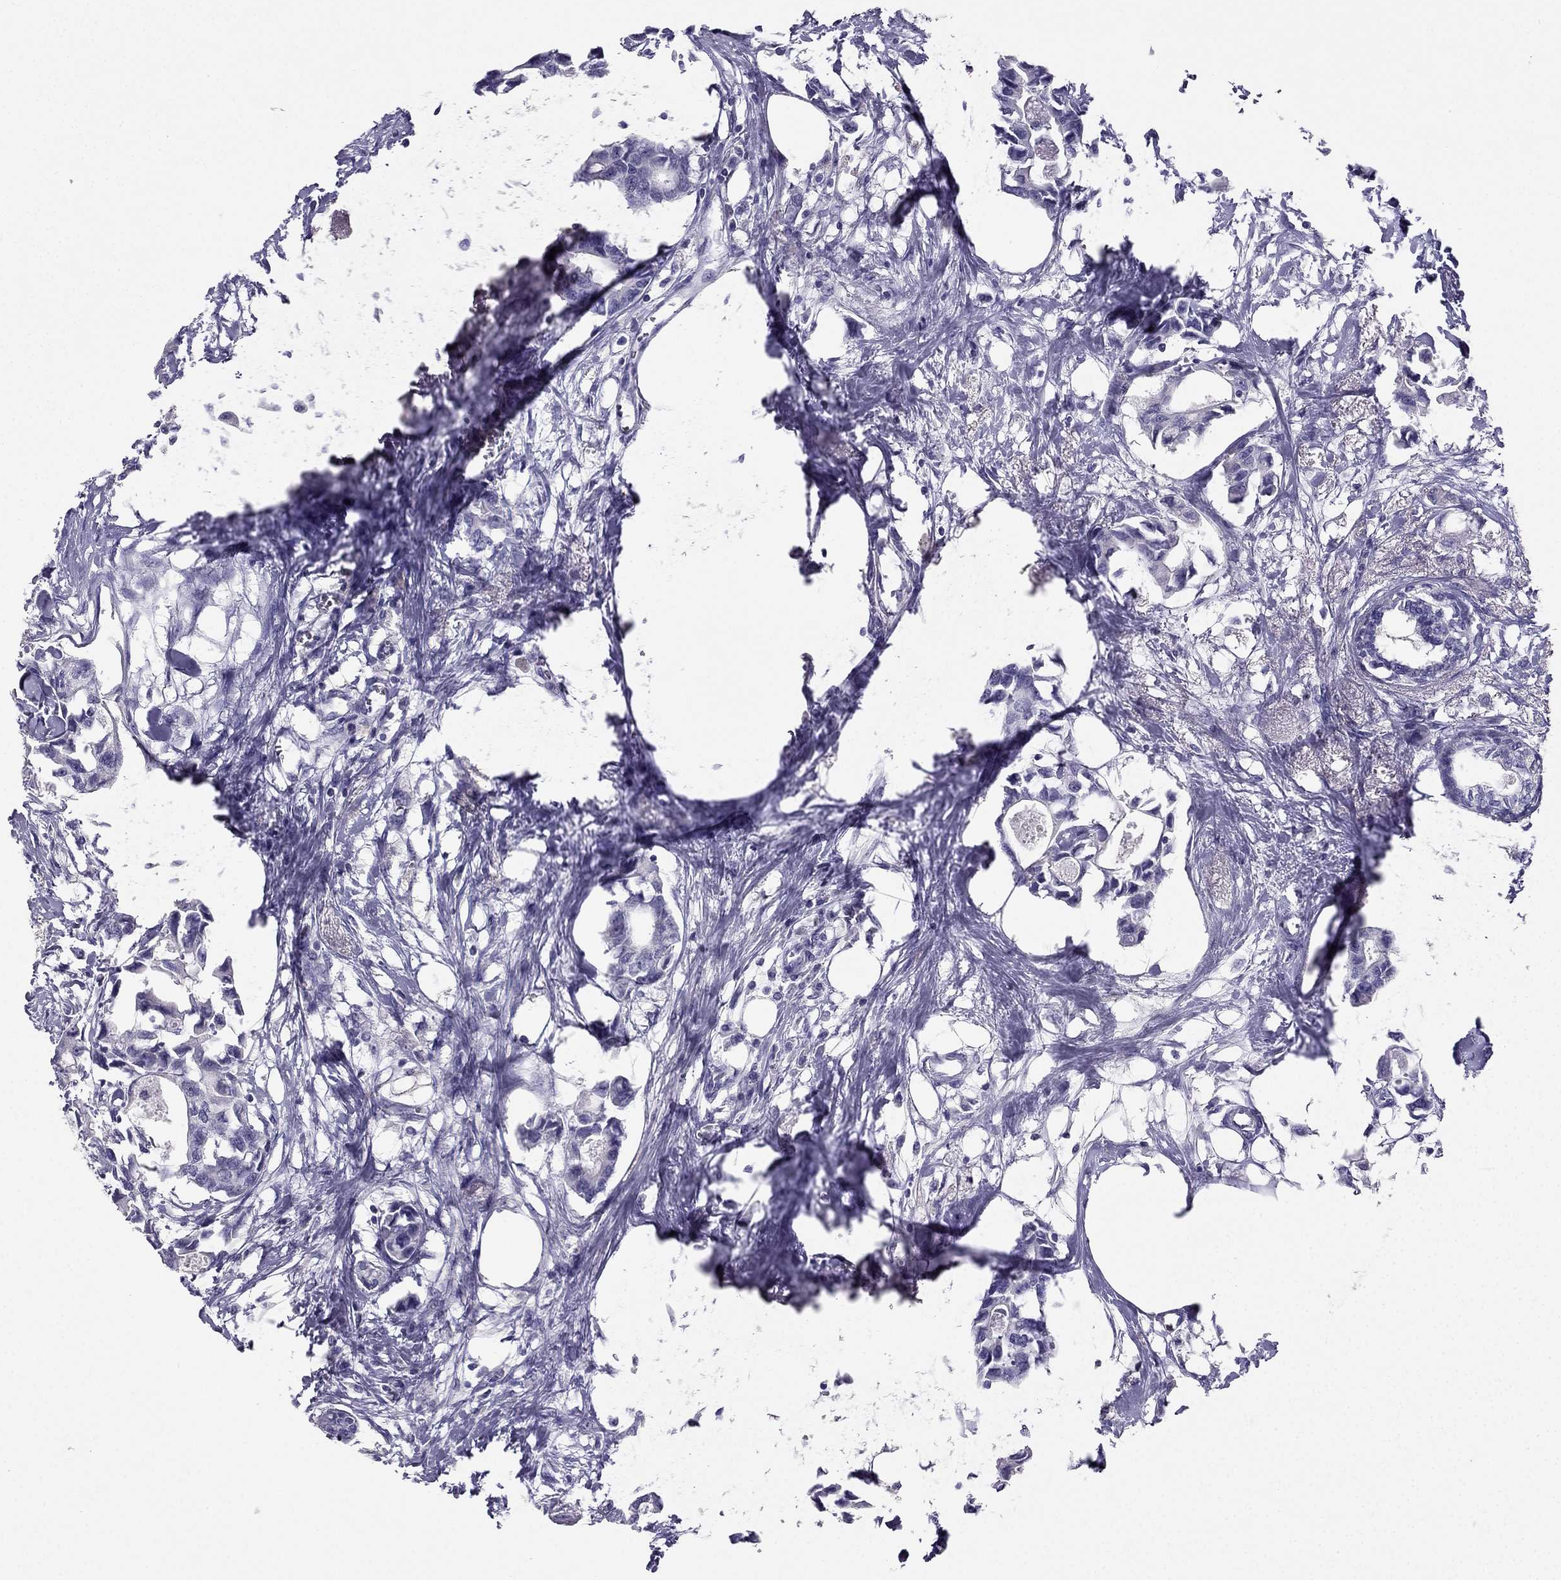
{"staining": {"intensity": "negative", "quantity": "none", "location": "none"}, "tissue": "breast cancer", "cell_type": "Tumor cells", "image_type": "cancer", "snomed": [{"axis": "morphology", "description": "Duct carcinoma"}, {"axis": "topography", "description": "Breast"}], "caption": "Immunohistochemistry (IHC) histopathology image of breast intraductal carcinoma stained for a protein (brown), which displays no staining in tumor cells.", "gene": "LMTK3", "patient": {"sex": "female", "age": 83}}